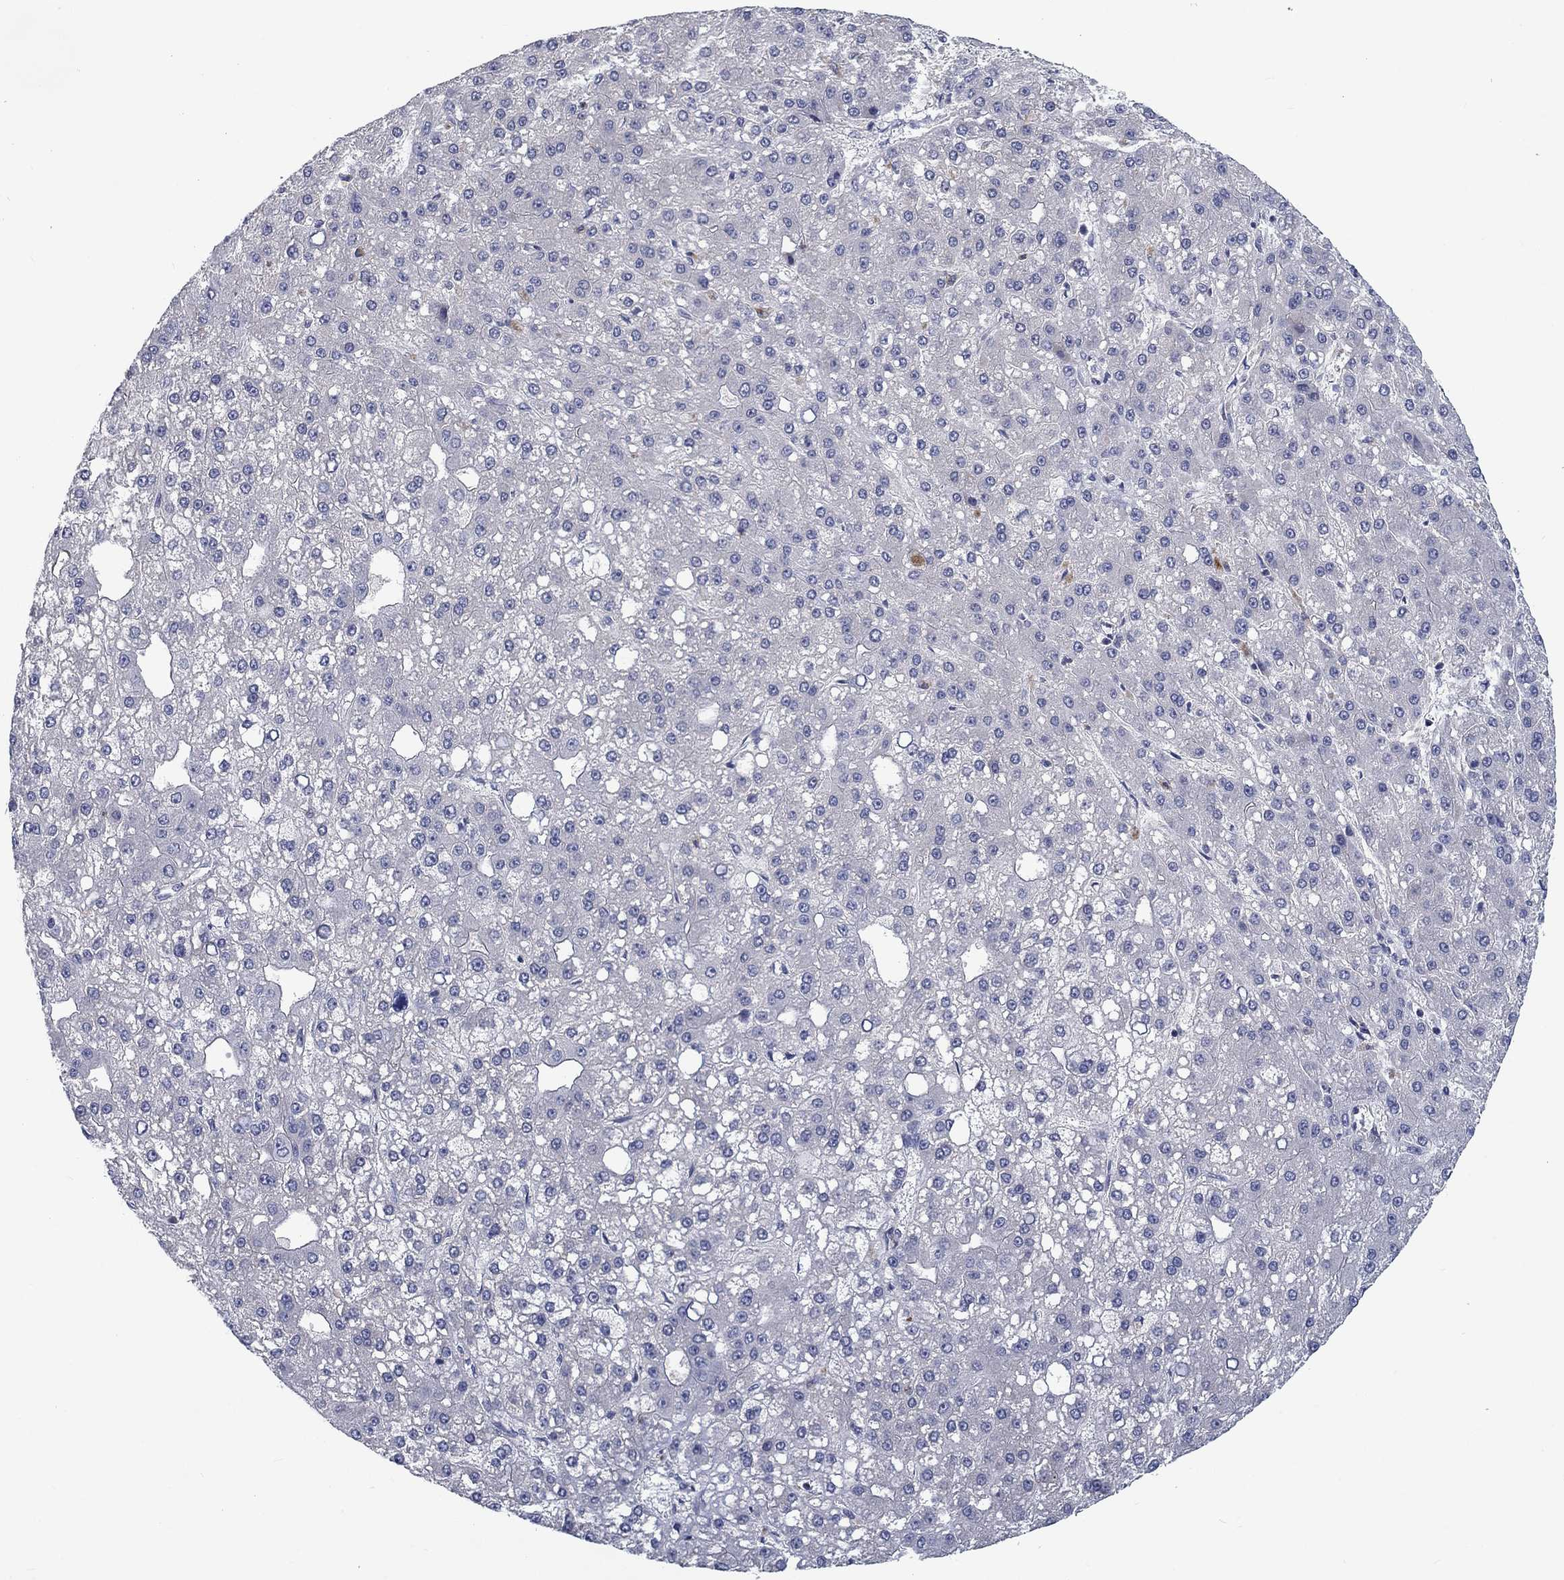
{"staining": {"intensity": "negative", "quantity": "none", "location": "none"}, "tissue": "liver cancer", "cell_type": "Tumor cells", "image_type": "cancer", "snomed": [{"axis": "morphology", "description": "Carcinoma, Hepatocellular, NOS"}, {"axis": "topography", "description": "Liver"}], "caption": "An IHC image of liver cancer (hepatocellular carcinoma) is shown. There is no staining in tumor cells of liver cancer (hepatocellular carcinoma).", "gene": "KIF15", "patient": {"sex": "male", "age": 67}}